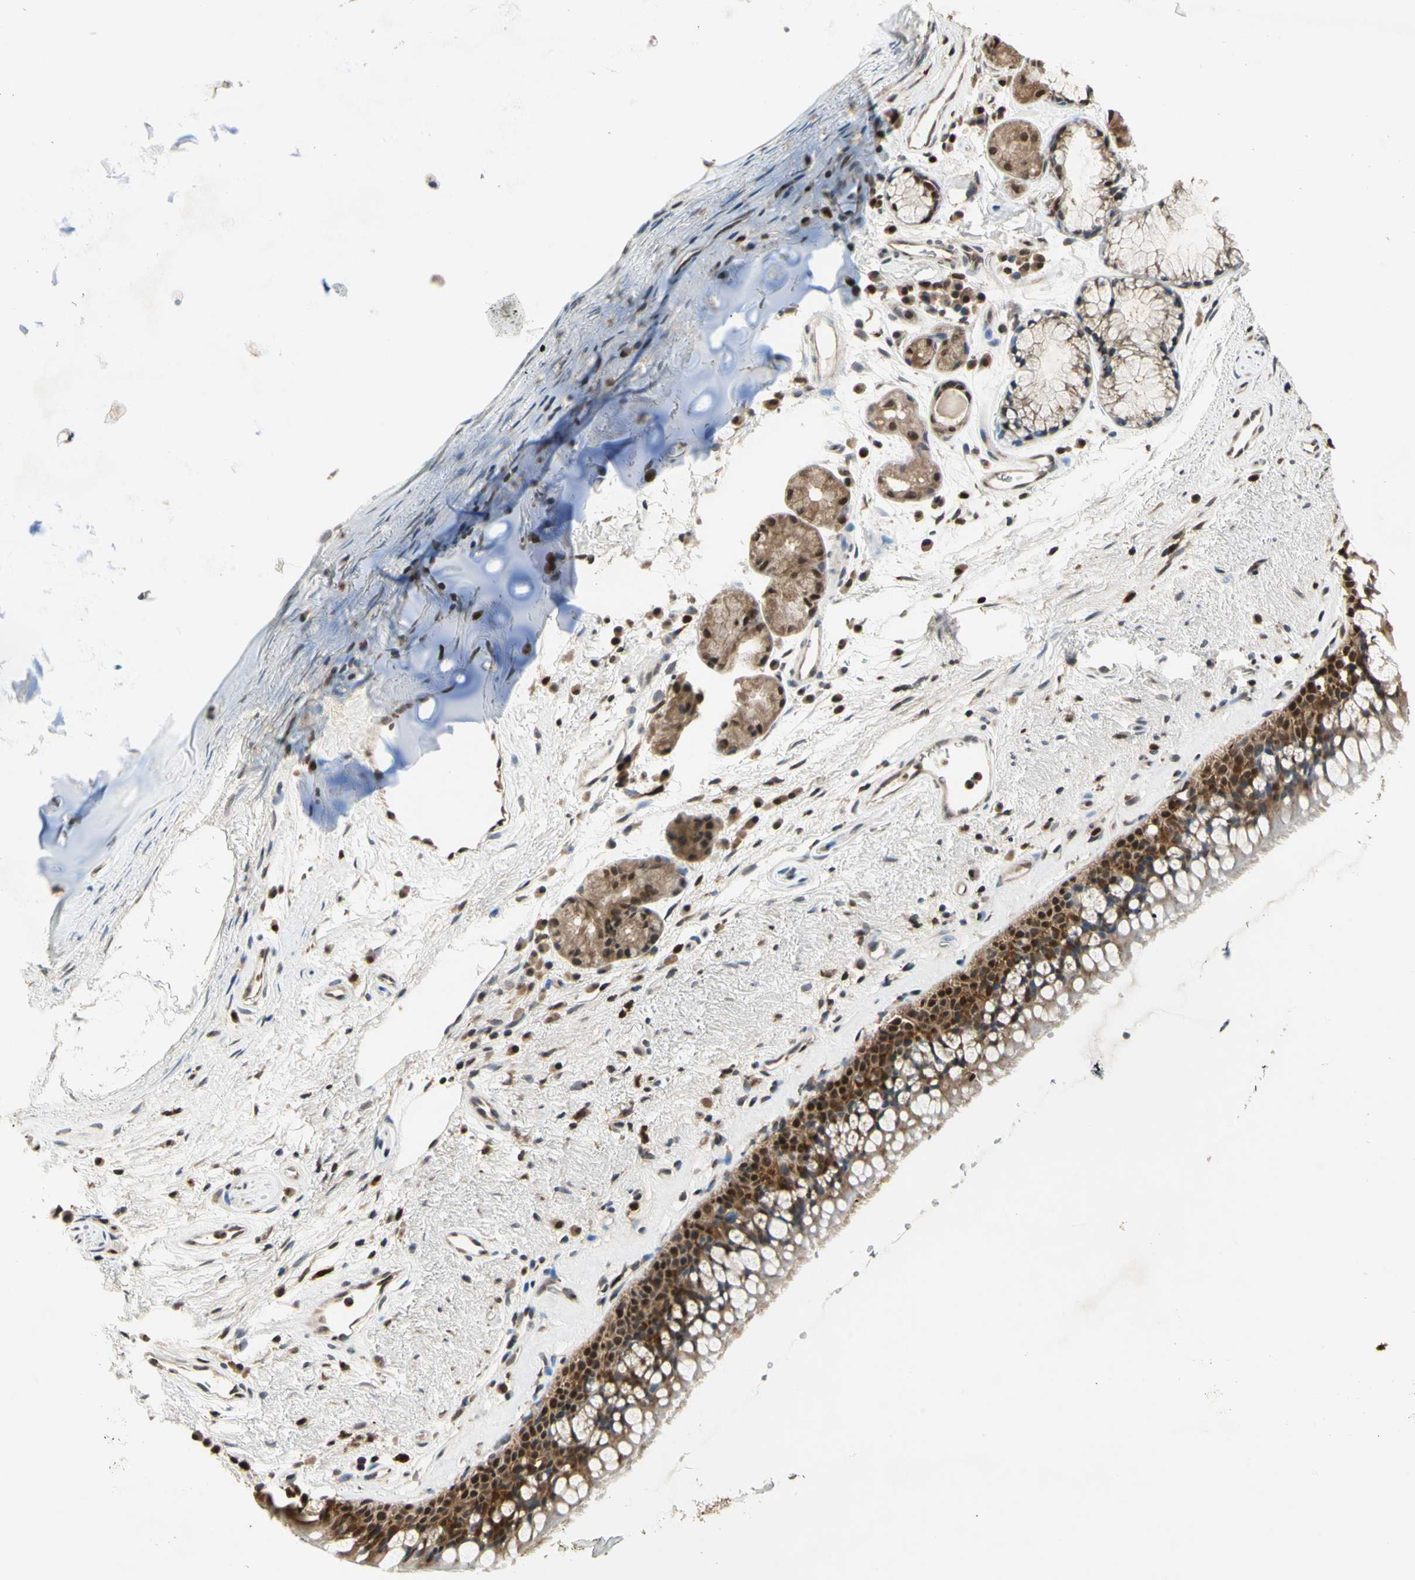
{"staining": {"intensity": "strong", "quantity": ">75%", "location": "cytoplasmic/membranous,nuclear"}, "tissue": "bronchus", "cell_type": "Respiratory epithelial cells", "image_type": "normal", "snomed": [{"axis": "morphology", "description": "Normal tissue, NOS"}, {"axis": "topography", "description": "Bronchus"}], "caption": "A photomicrograph of human bronchus stained for a protein exhibits strong cytoplasmic/membranous,nuclear brown staining in respiratory epithelial cells. Nuclei are stained in blue.", "gene": "GSR", "patient": {"sex": "female", "age": 54}}